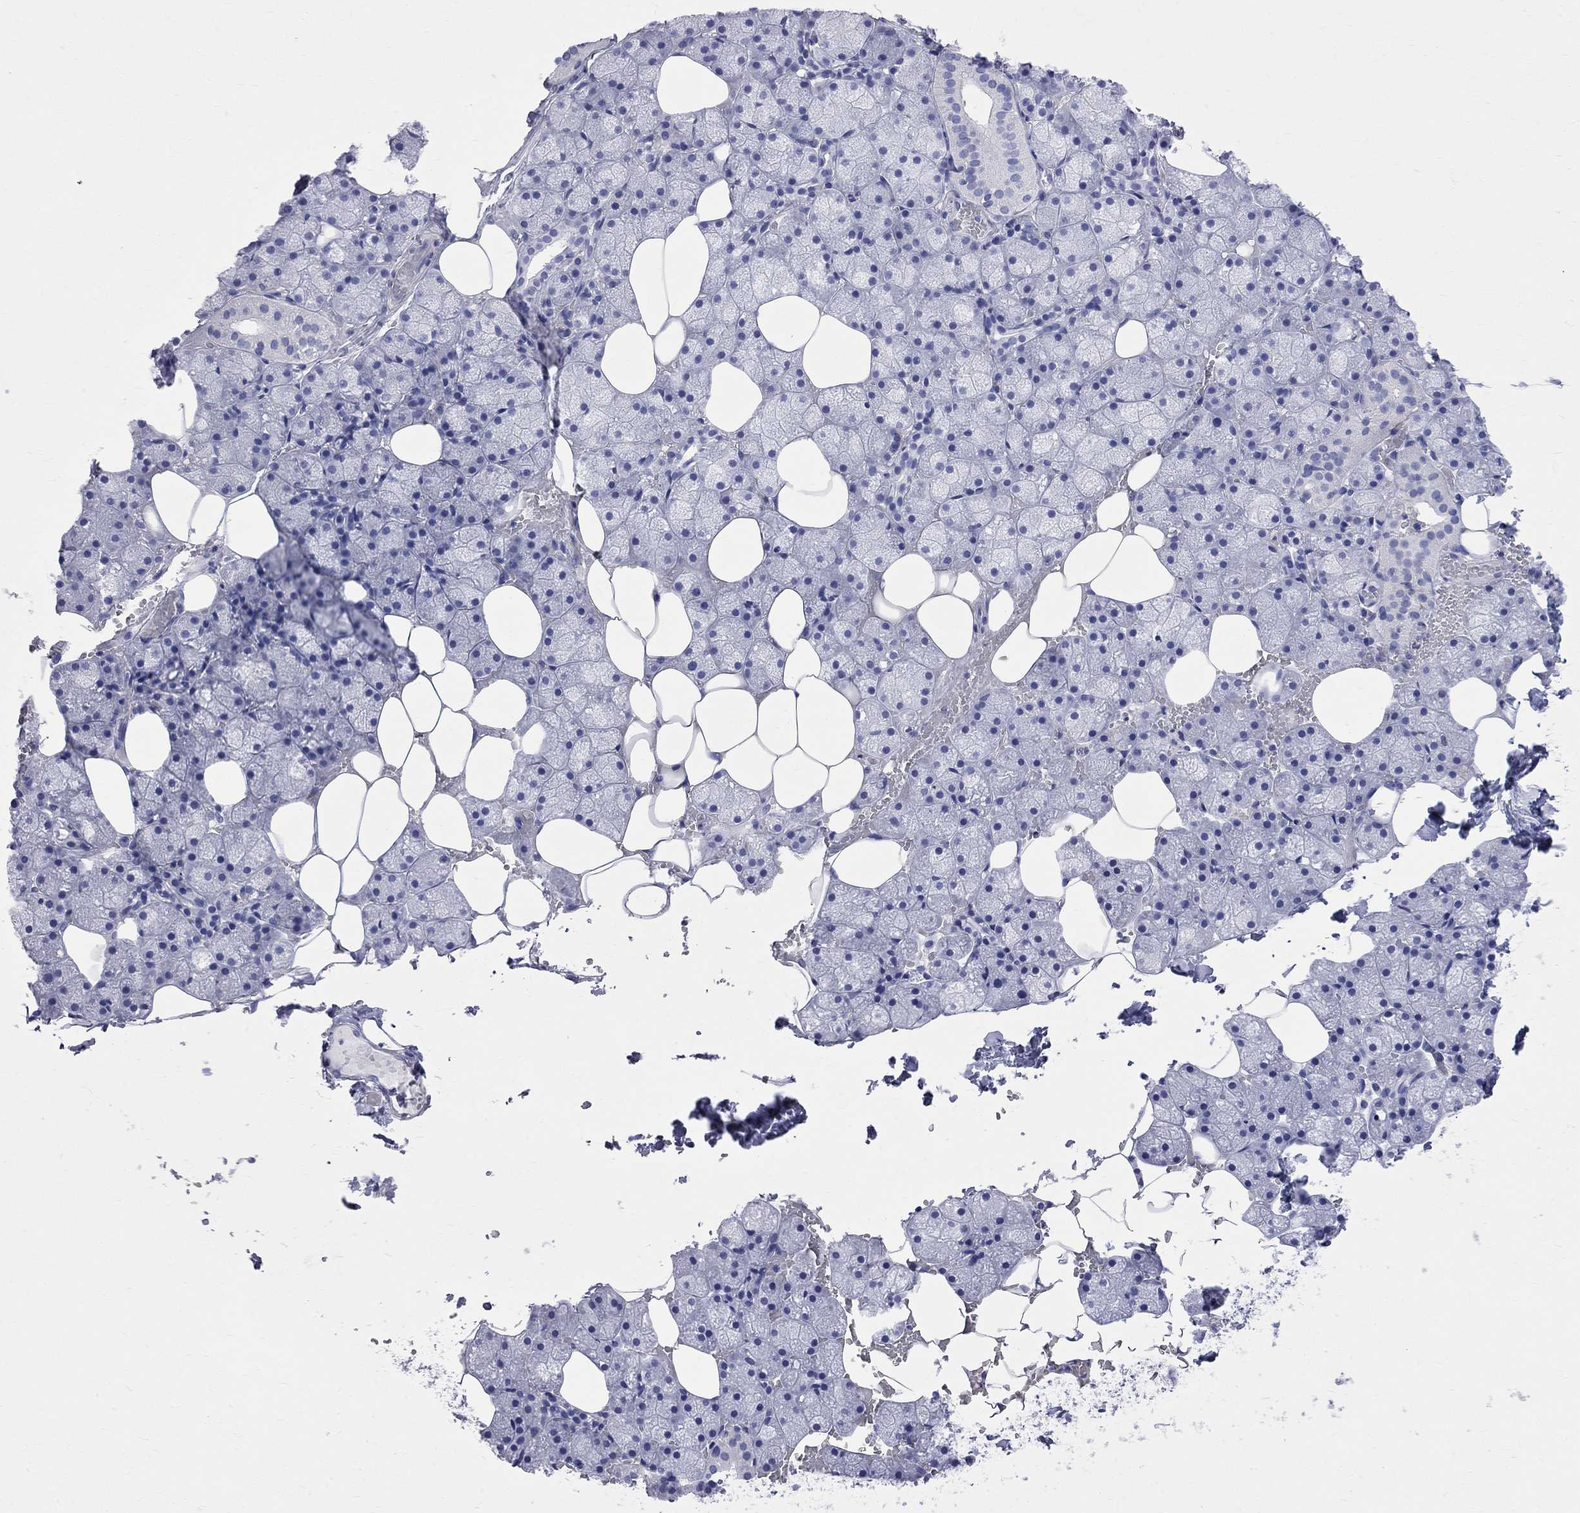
{"staining": {"intensity": "negative", "quantity": "none", "location": "none"}, "tissue": "salivary gland", "cell_type": "Glandular cells", "image_type": "normal", "snomed": [{"axis": "morphology", "description": "Normal tissue, NOS"}, {"axis": "topography", "description": "Salivary gland"}], "caption": "This is an IHC histopathology image of unremarkable human salivary gland. There is no positivity in glandular cells.", "gene": "S100A3", "patient": {"sex": "male", "age": 38}}